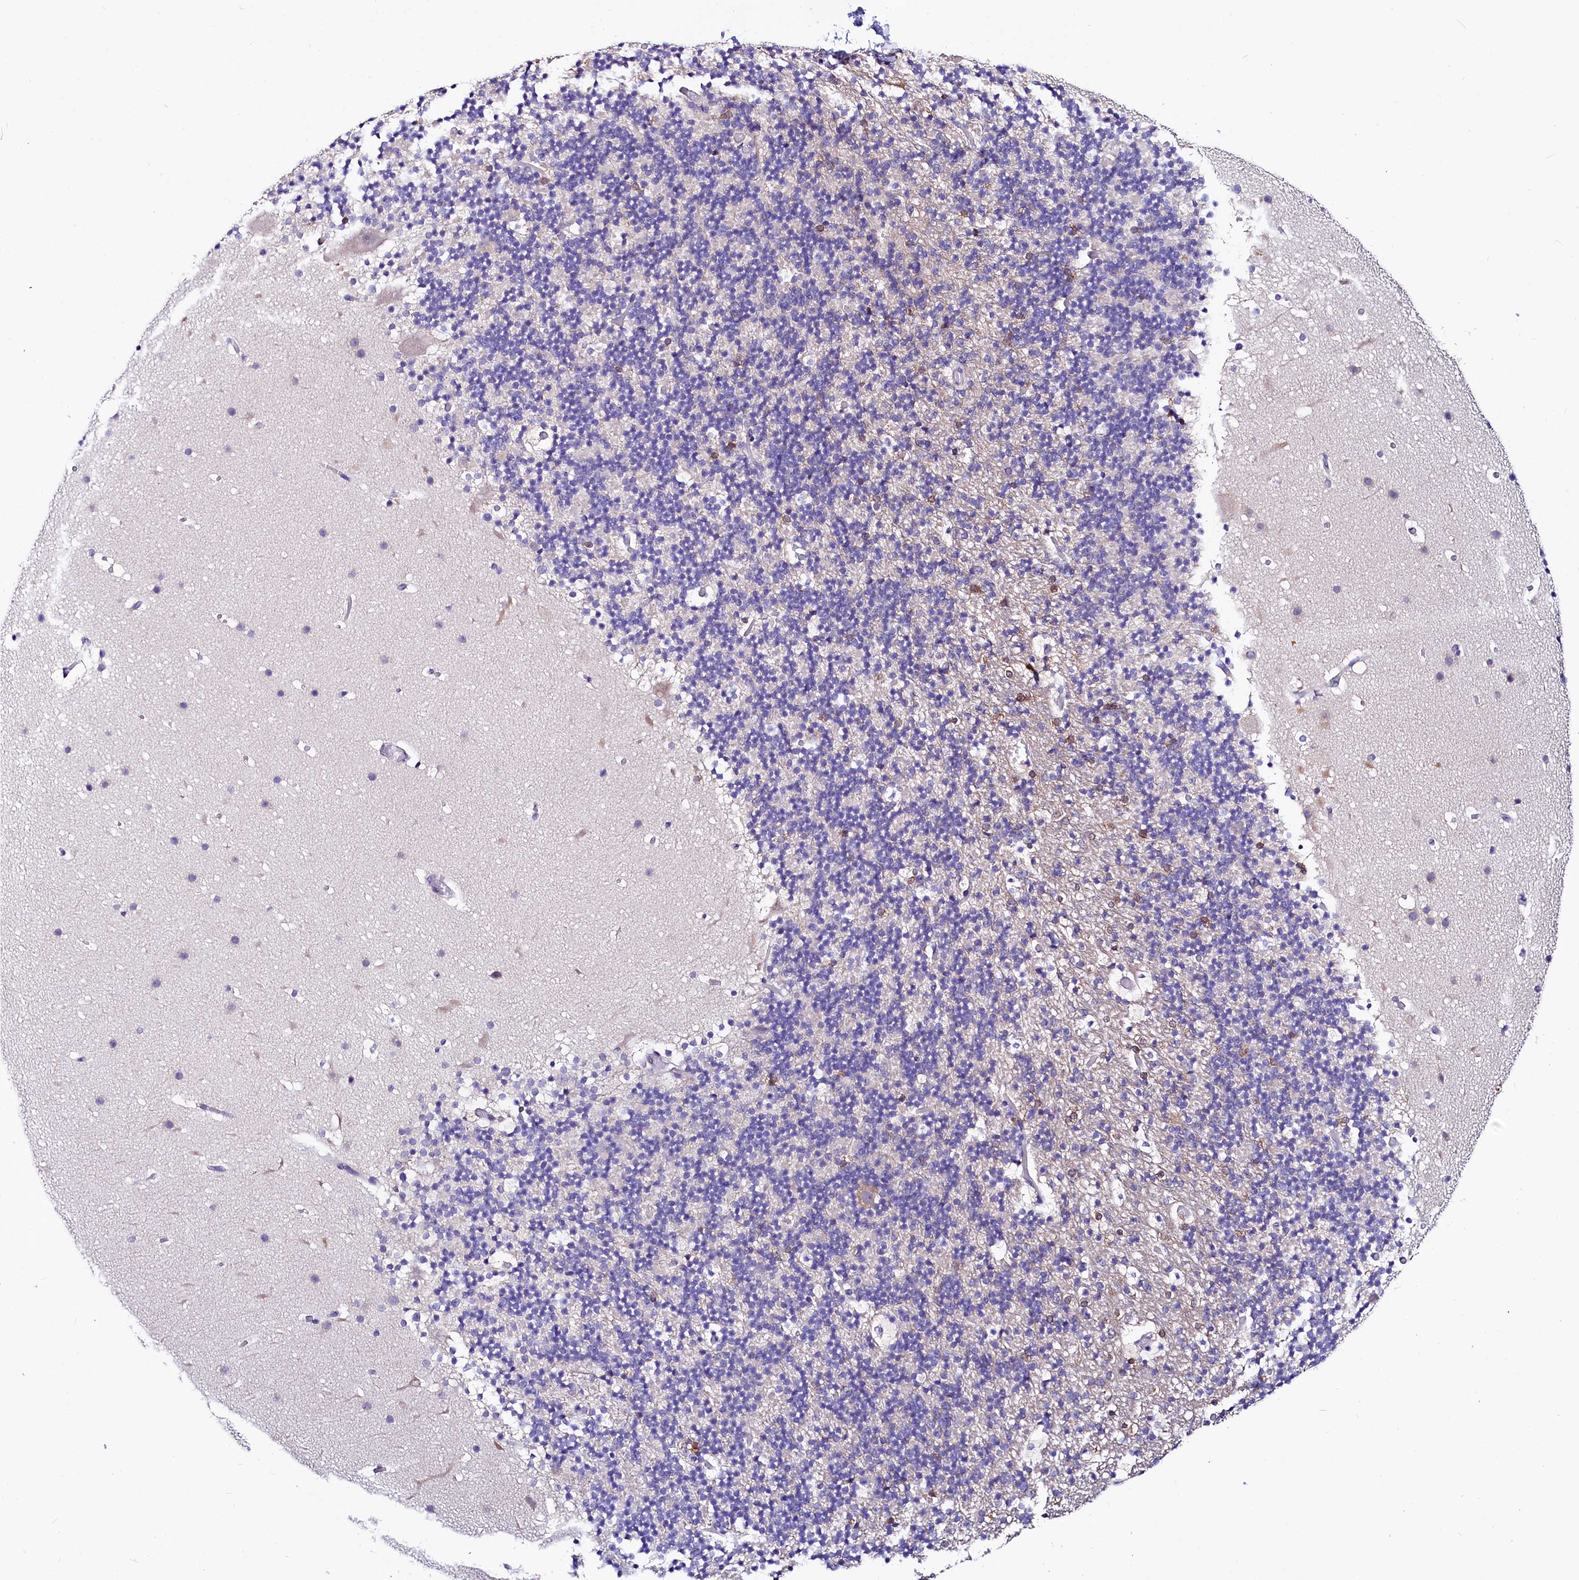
{"staining": {"intensity": "negative", "quantity": "none", "location": "none"}, "tissue": "cerebellum", "cell_type": "Cells in granular layer", "image_type": "normal", "snomed": [{"axis": "morphology", "description": "Normal tissue, NOS"}, {"axis": "topography", "description": "Cerebellum"}], "caption": "The image shows no staining of cells in granular layer in benign cerebellum.", "gene": "ABHD5", "patient": {"sex": "male", "age": 57}}